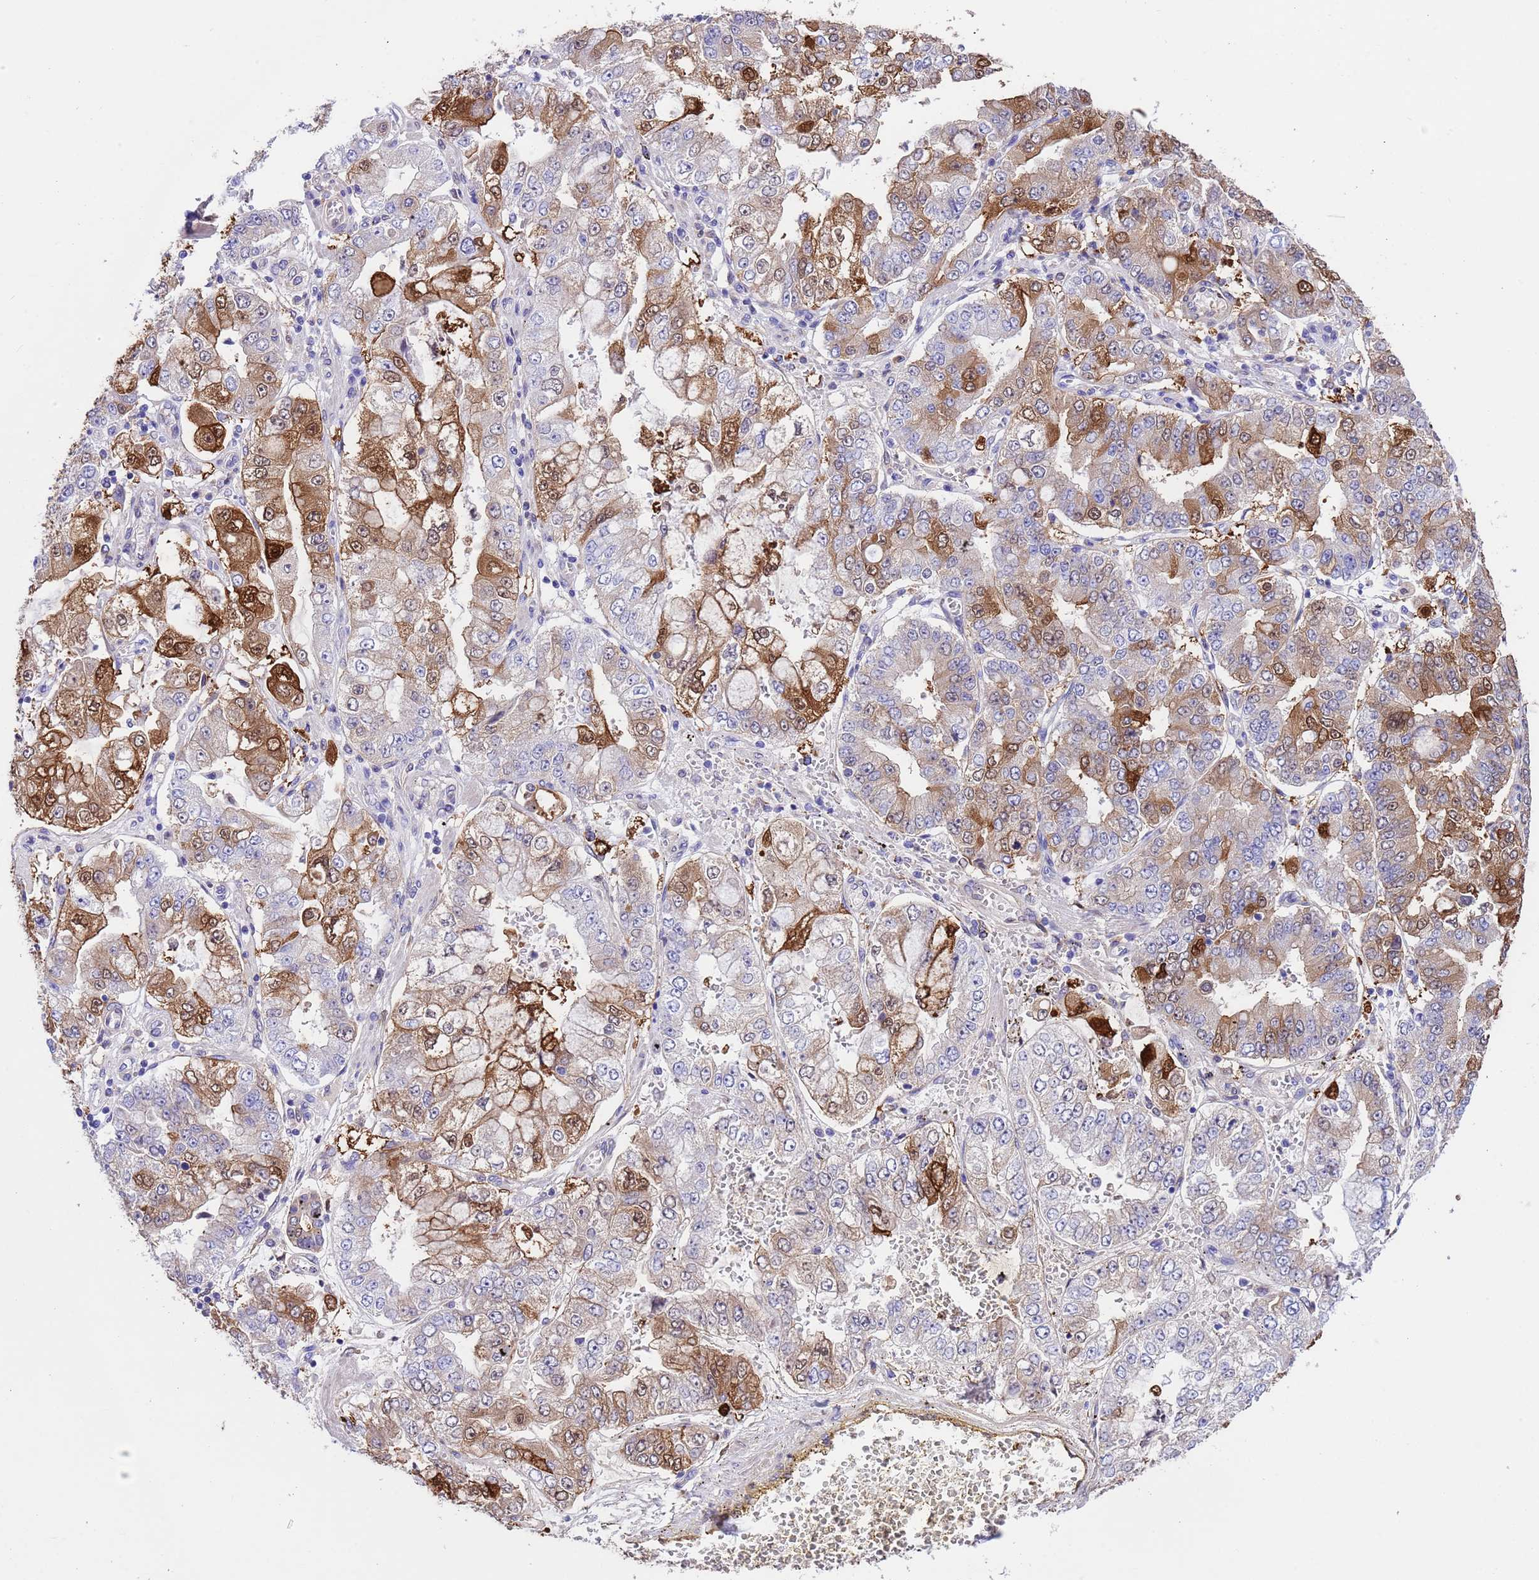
{"staining": {"intensity": "moderate", "quantity": "25%-75%", "location": "cytoplasmic/membranous,nuclear"}, "tissue": "stomach cancer", "cell_type": "Tumor cells", "image_type": "cancer", "snomed": [{"axis": "morphology", "description": "Adenocarcinoma, NOS"}, {"axis": "topography", "description": "Stomach"}], "caption": "Approximately 25%-75% of tumor cells in adenocarcinoma (stomach) demonstrate moderate cytoplasmic/membranous and nuclear protein positivity as visualized by brown immunohistochemical staining.", "gene": "C6orf47", "patient": {"sex": "male", "age": 76}}